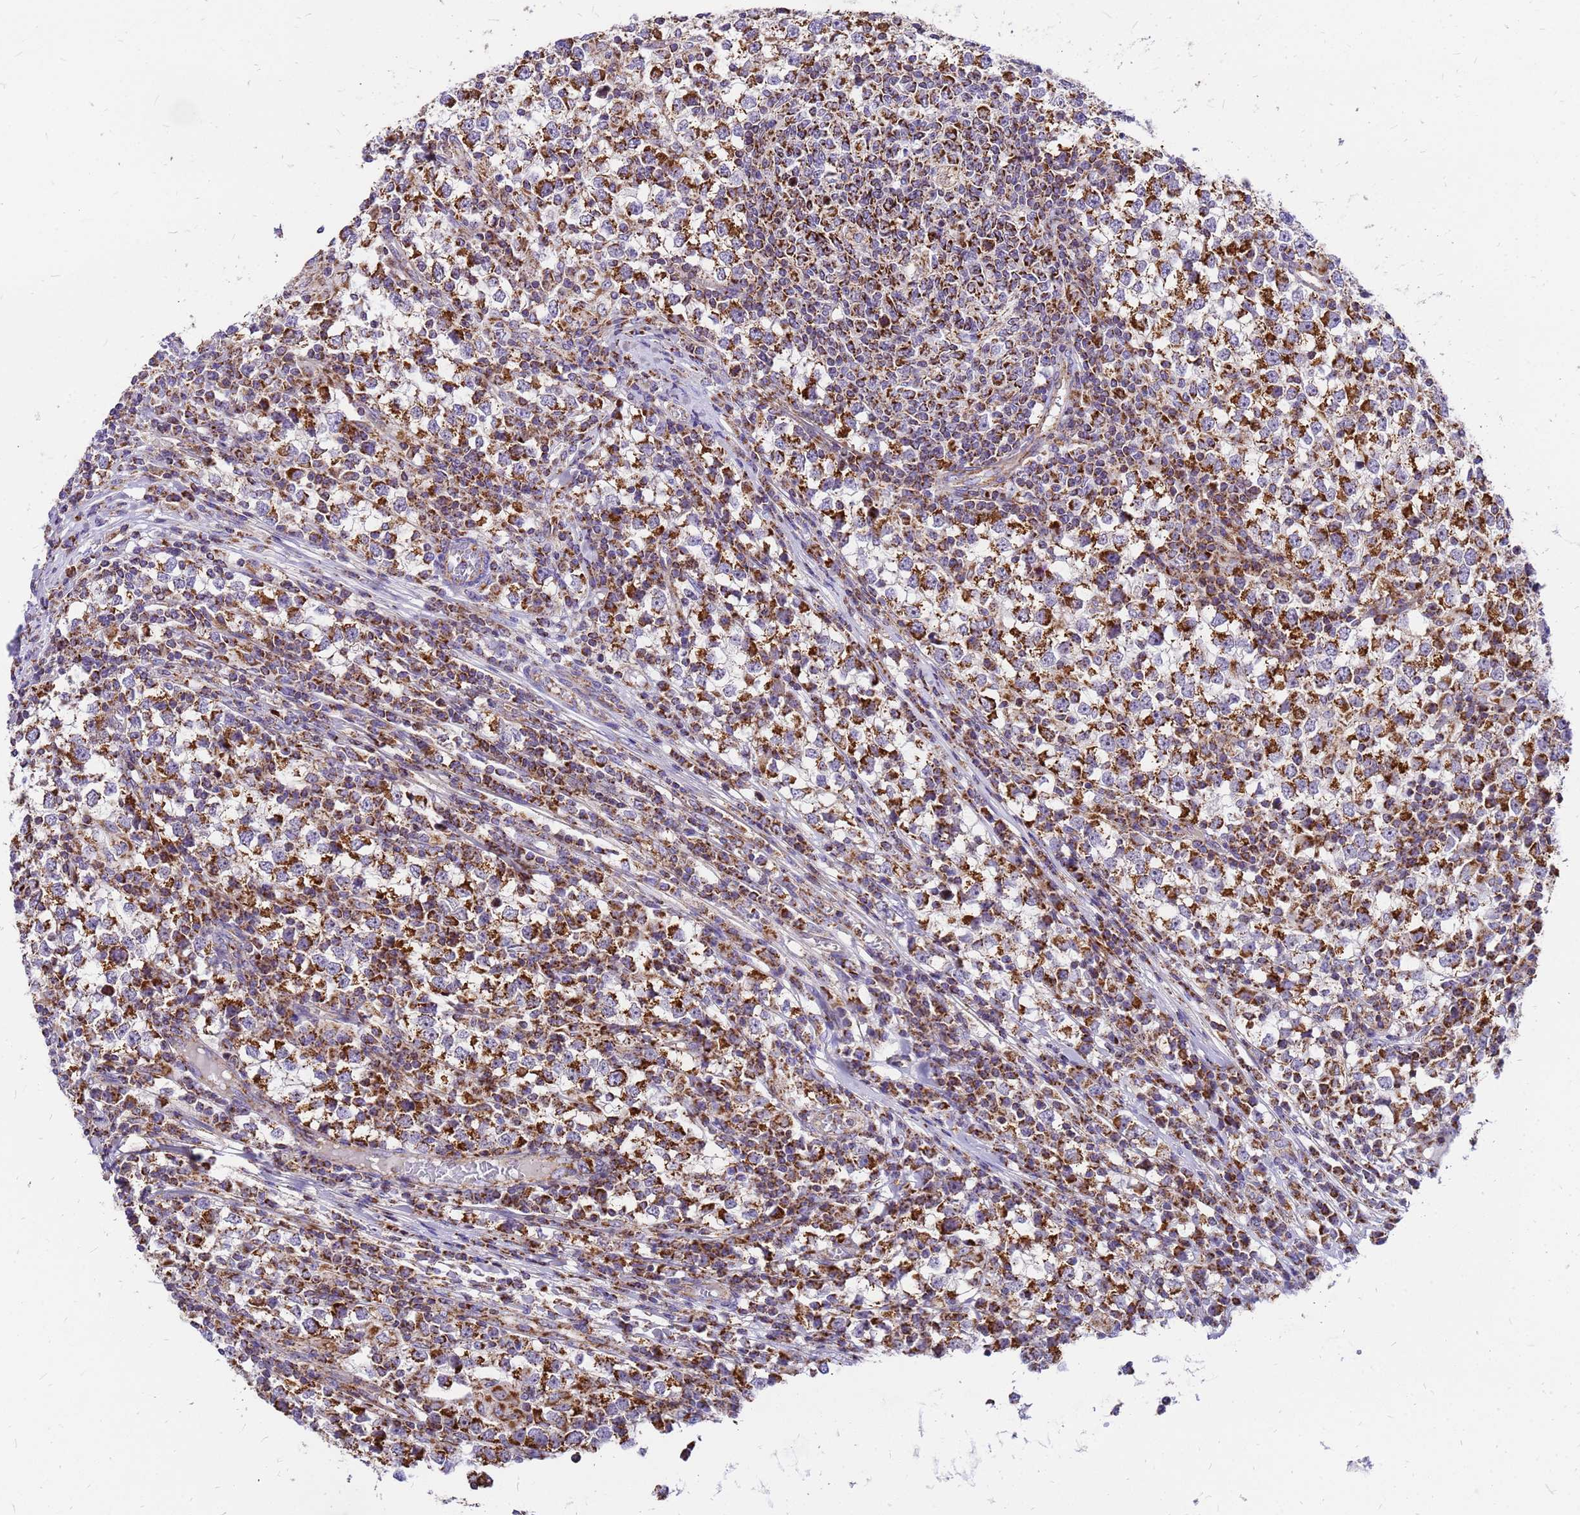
{"staining": {"intensity": "moderate", "quantity": ">75%", "location": "cytoplasmic/membranous"}, "tissue": "testis cancer", "cell_type": "Tumor cells", "image_type": "cancer", "snomed": [{"axis": "morphology", "description": "Seminoma, NOS"}, {"axis": "topography", "description": "Testis"}], "caption": "Protein positivity by IHC displays moderate cytoplasmic/membranous expression in about >75% of tumor cells in testis seminoma.", "gene": "MRPS26", "patient": {"sex": "male", "age": 65}}